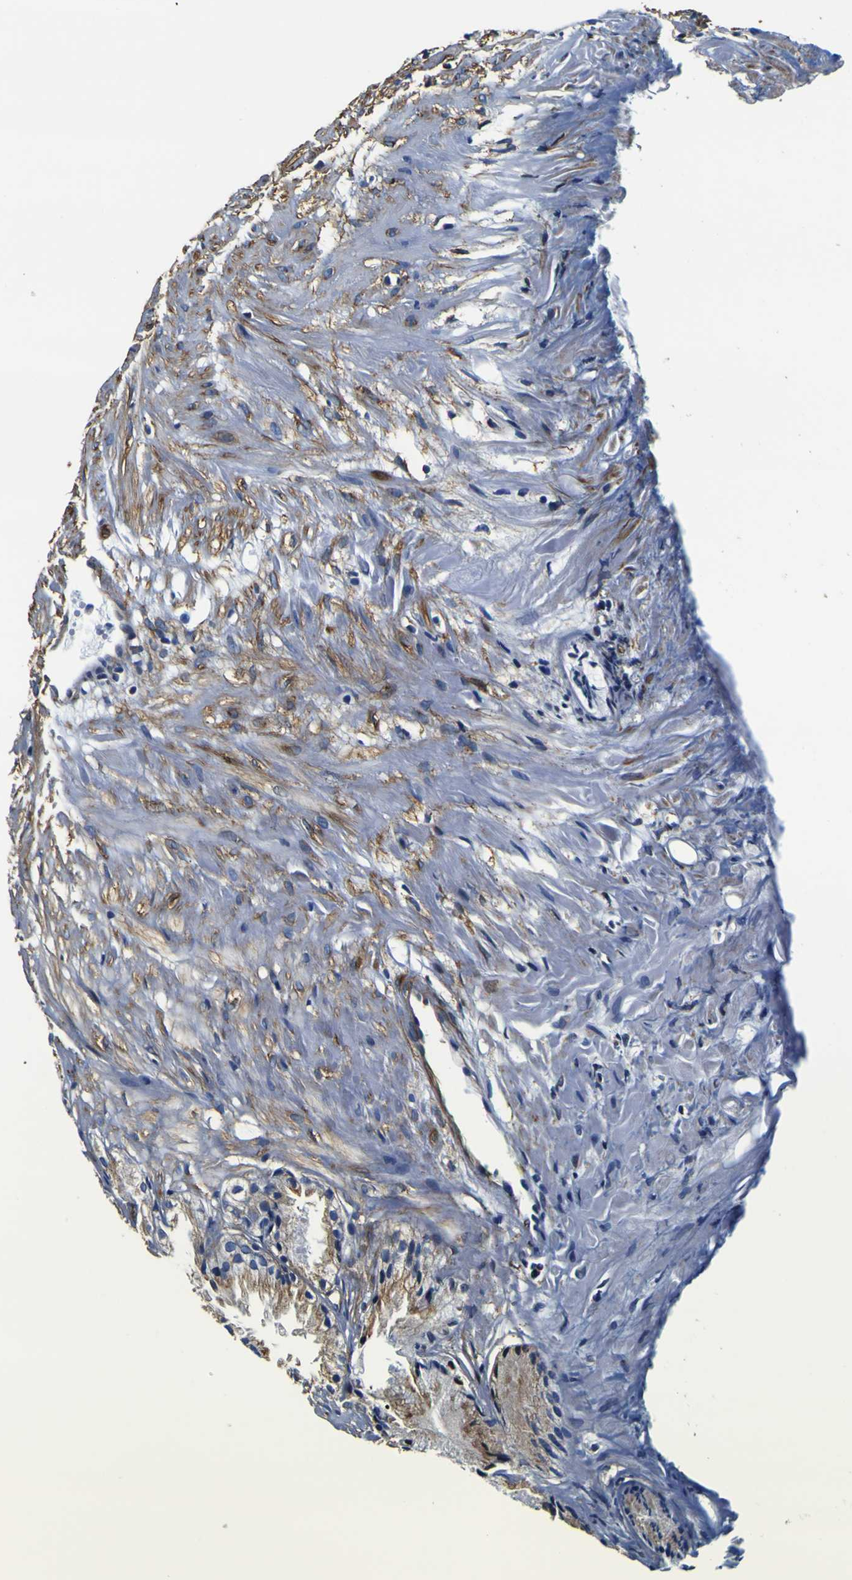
{"staining": {"intensity": "moderate", "quantity": "25%-75%", "location": "cytoplasmic/membranous"}, "tissue": "prostate cancer", "cell_type": "Tumor cells", "image_type": "cancer", "snomed": [{"axis": "morphology", "description": "Adenocarcinoma, Low grade"}, {"axis": "topography", "description": "Prostate"}], "caption": "Immunohistochemical staining of prostate cancer (adenocarcinoma (low-grade)) exhibits medium levels of moderate cytoplasmic/membranous protein positivity in approximately 25%-75% of tumor cells.", "gene": "TUBA1B", "patient": {"sex": "male", "age": 72}}